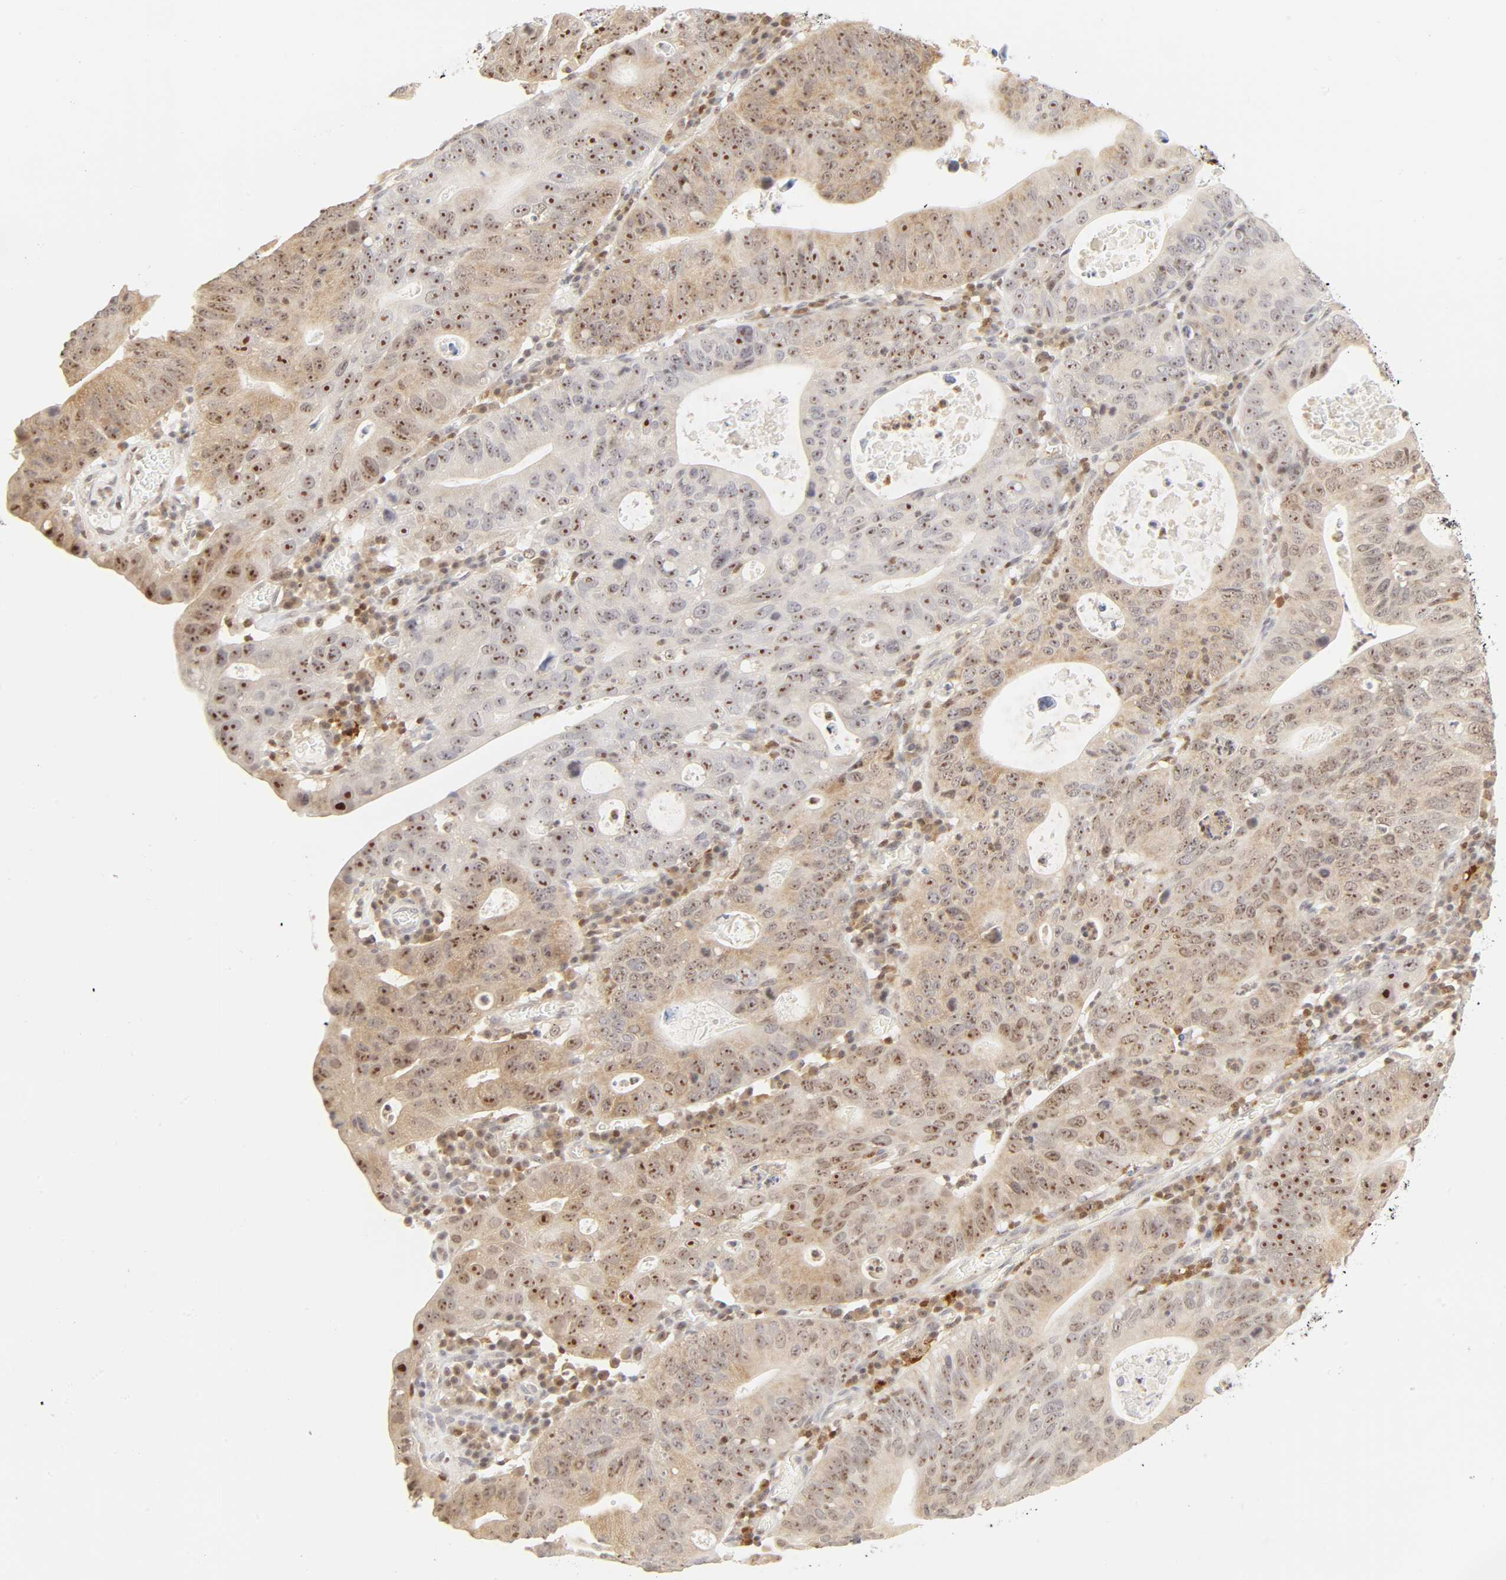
{"staining": {"intensity": "moderate", "quantity": ">75%", "location": "cytoplasmic/membranous,nuclear"}, "tissue": "stomach cancer", "cell_type": "Tumor cells", "image_type": "cancer", "snomed": [{"axis": "morphology", "description": "Adenocarcinoma, NOS"}, {"axis": "topography", "description": "Stomach"}], "caption": "Approximately >75% of tumor cells in stomach cancer show moderate cytoplasmic/membranous and nuclear protein expression as visualized by brown immunohistochemical staining.", "gene": "KIF2A", "patient": {"sex": "male", "age": 59}}